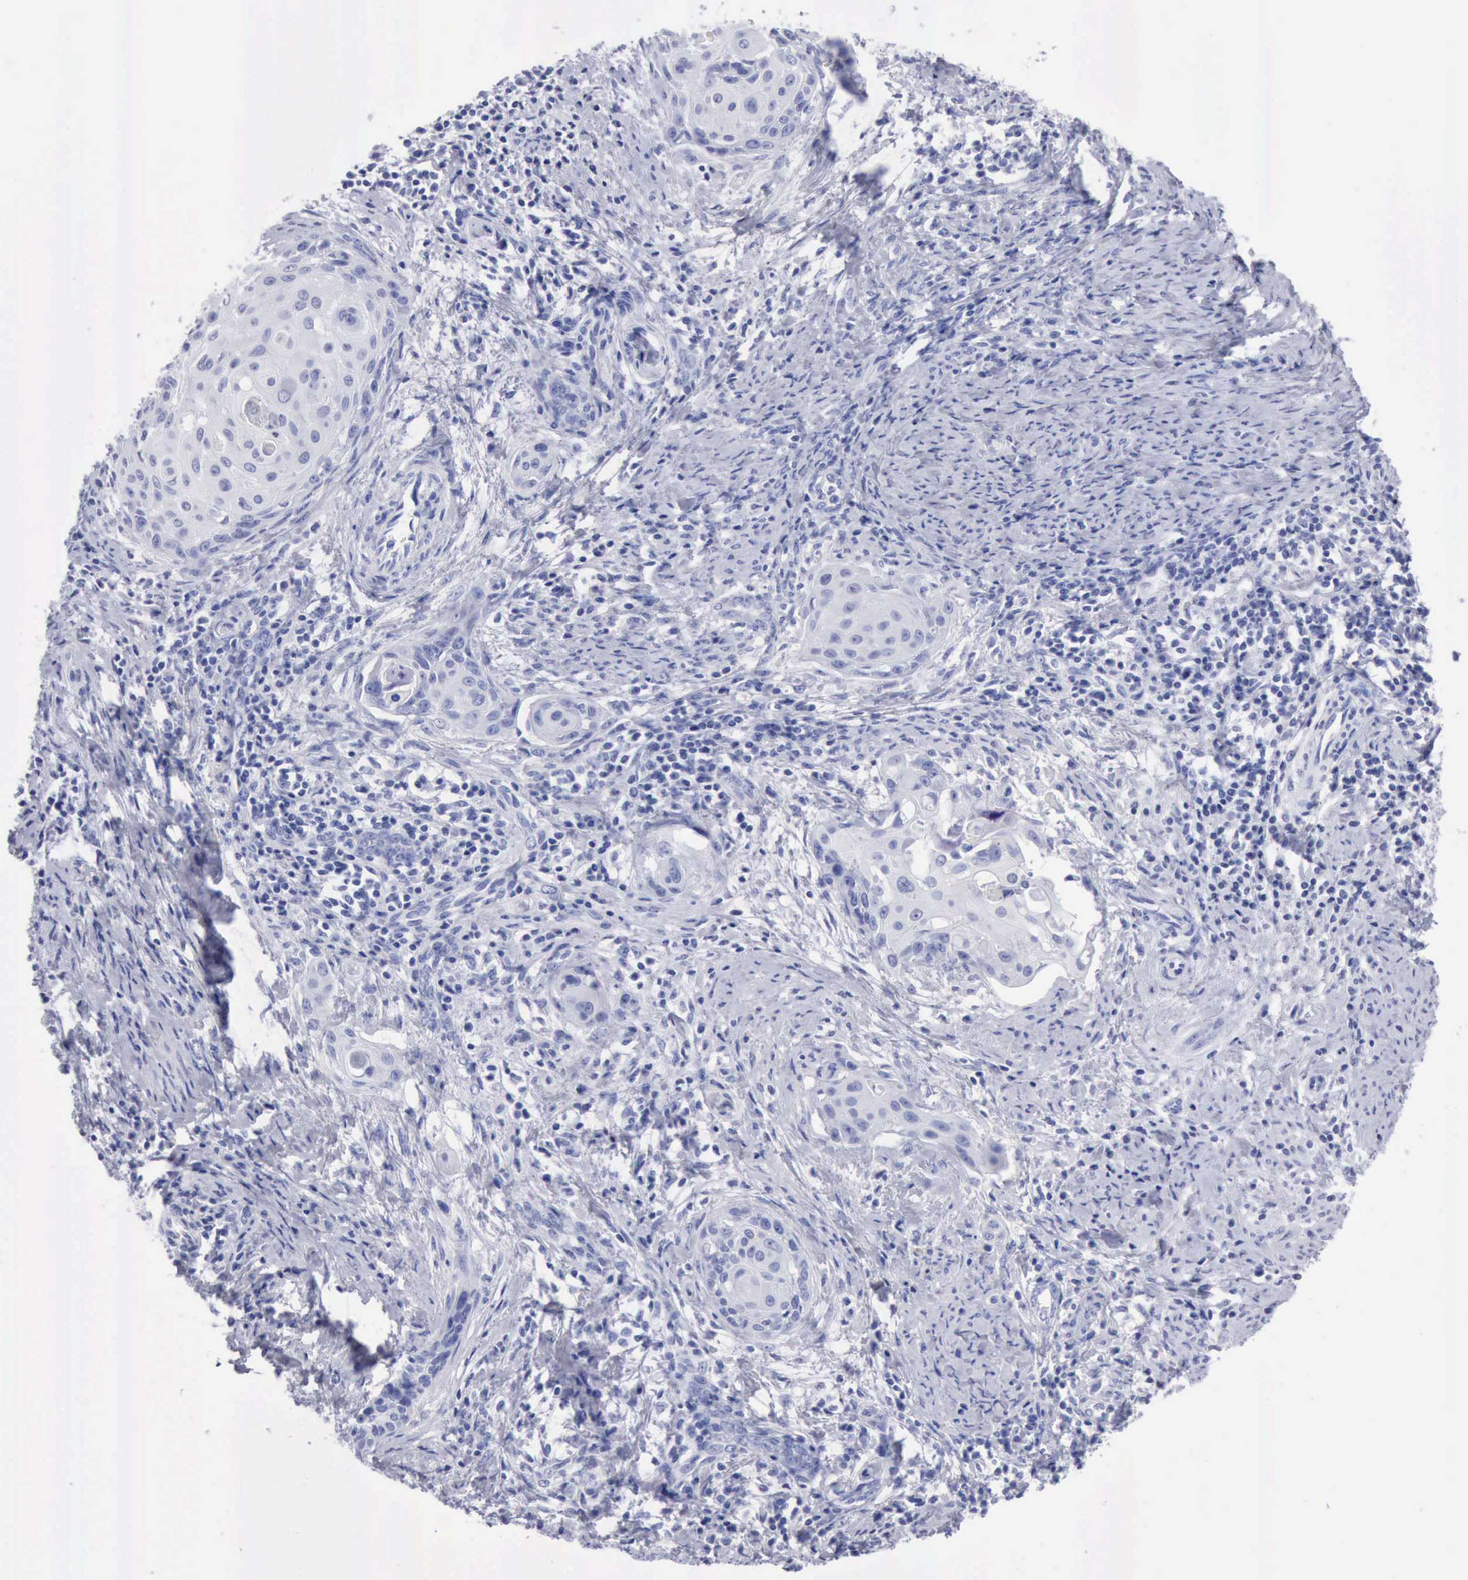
{"staining": {"intensity": "negative", "quantity": "none", "location": "none"}, "tissue": "cervical cancer", "cell_type": "Tumor cells", "image_type": "cancer", "snomed": [{"axis": "morphology", "description": "Squamous cell carcinoma, NOS"}, {"axis": "topography", "description": "Cervix"}], "caption": "Immunohistochemistry photomicrograph of cervical cancer stained for a protein (brown), which shows no staining in tumor cells.", "gene": "CYP19A1", "patient": {"sex": "female", "age": 33}}